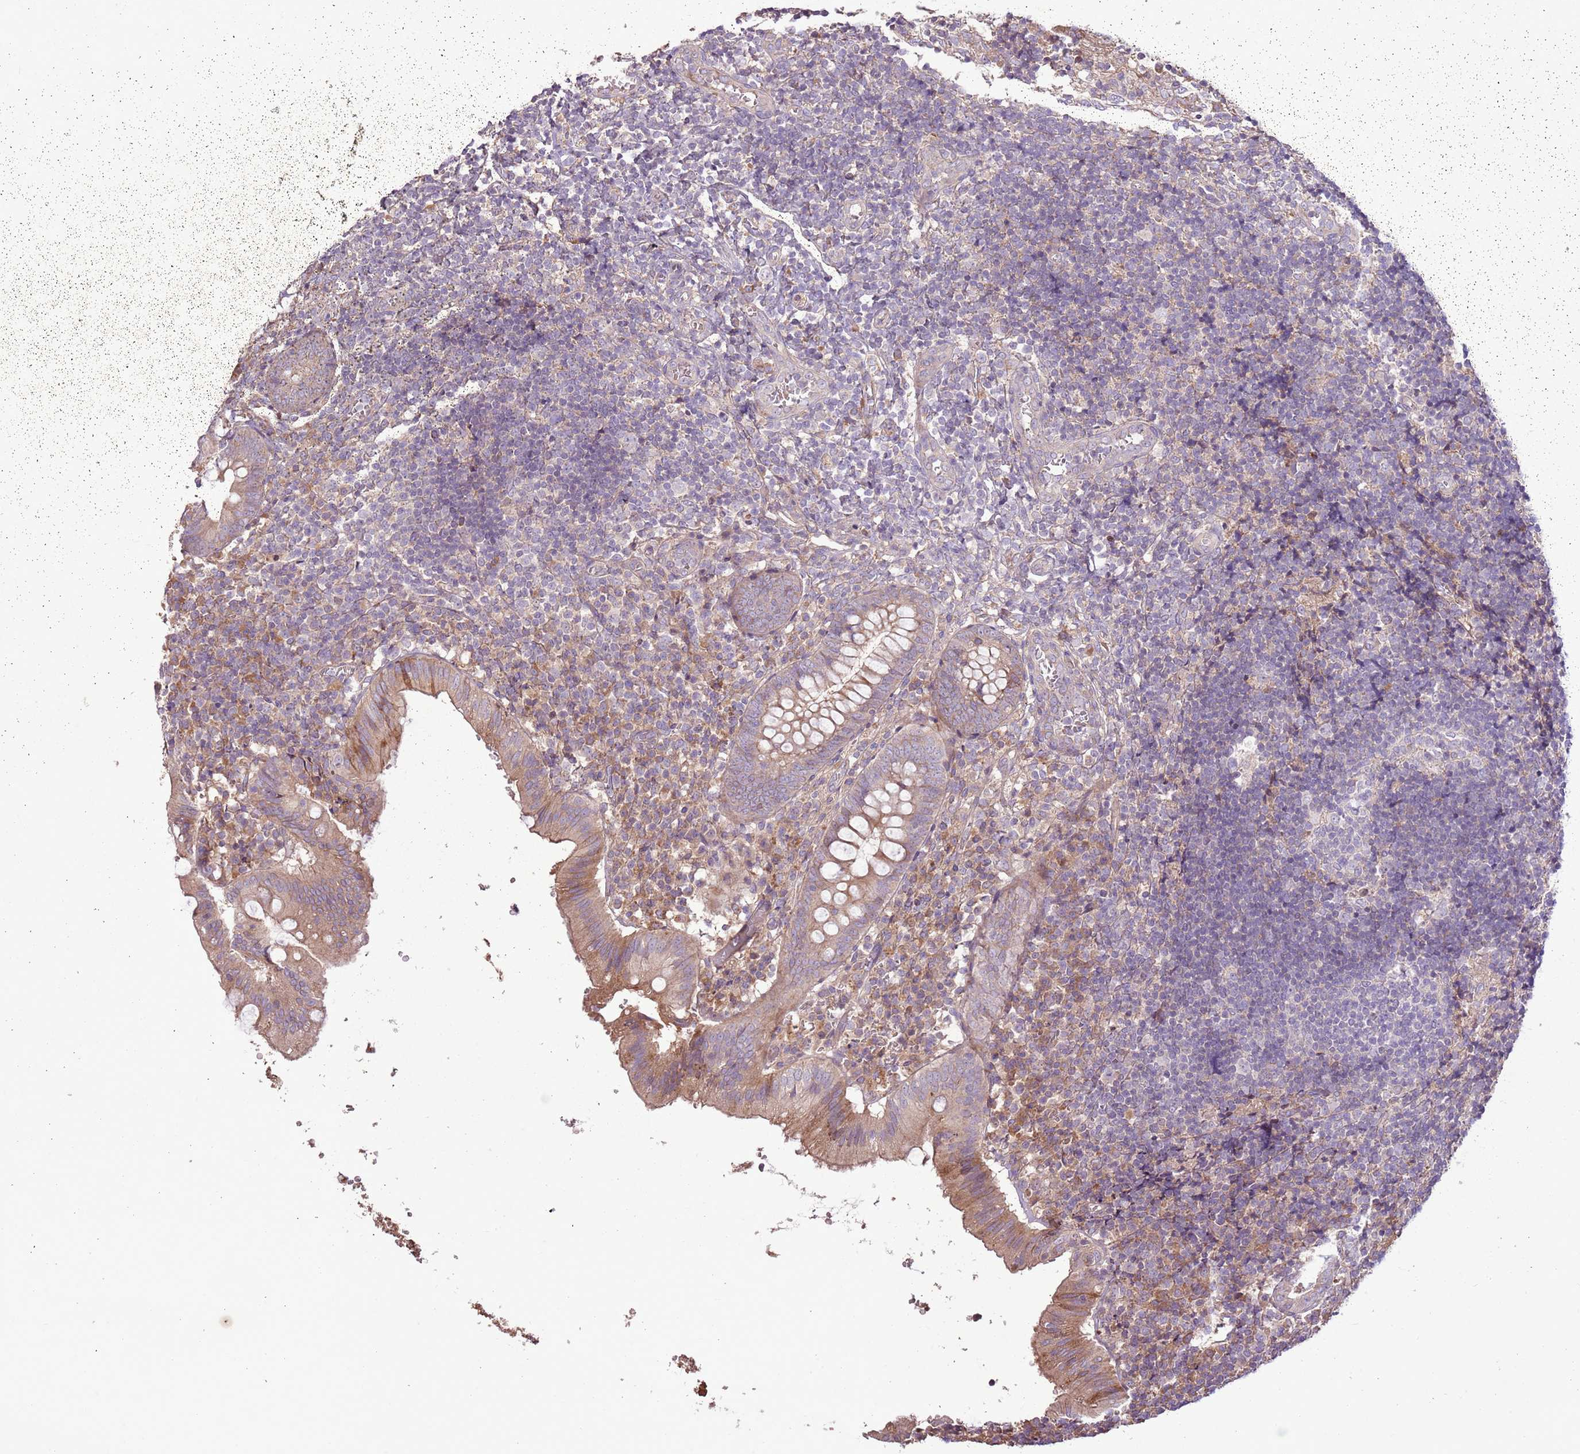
{"staining": {"intensity": "moderate", "quantity": ">75%", "location": "cytoplasmic/membranous"}, "tissue": "appendix", "cell_type": "Glandular cells", "image_type": "normal", "snomed": [{"axis": "morphology", "description": "Normal tissue, NOS"}, {"axis": "topography", "description": "Appendix"}], "caption": "IHC staining of normal appendix, which shows medium levels of moderate cytoplasmic/membranous staining in approximately >75% of glandular cells indicating moderate cytoplasmic/membranous protein positivity. The staining was performed using DAB (brown) for protein detection and nuclei were counterstained in hematoxylin (blue).", "gene": "ANKRD24", "patient": {"sex": "male", "age": 8}}